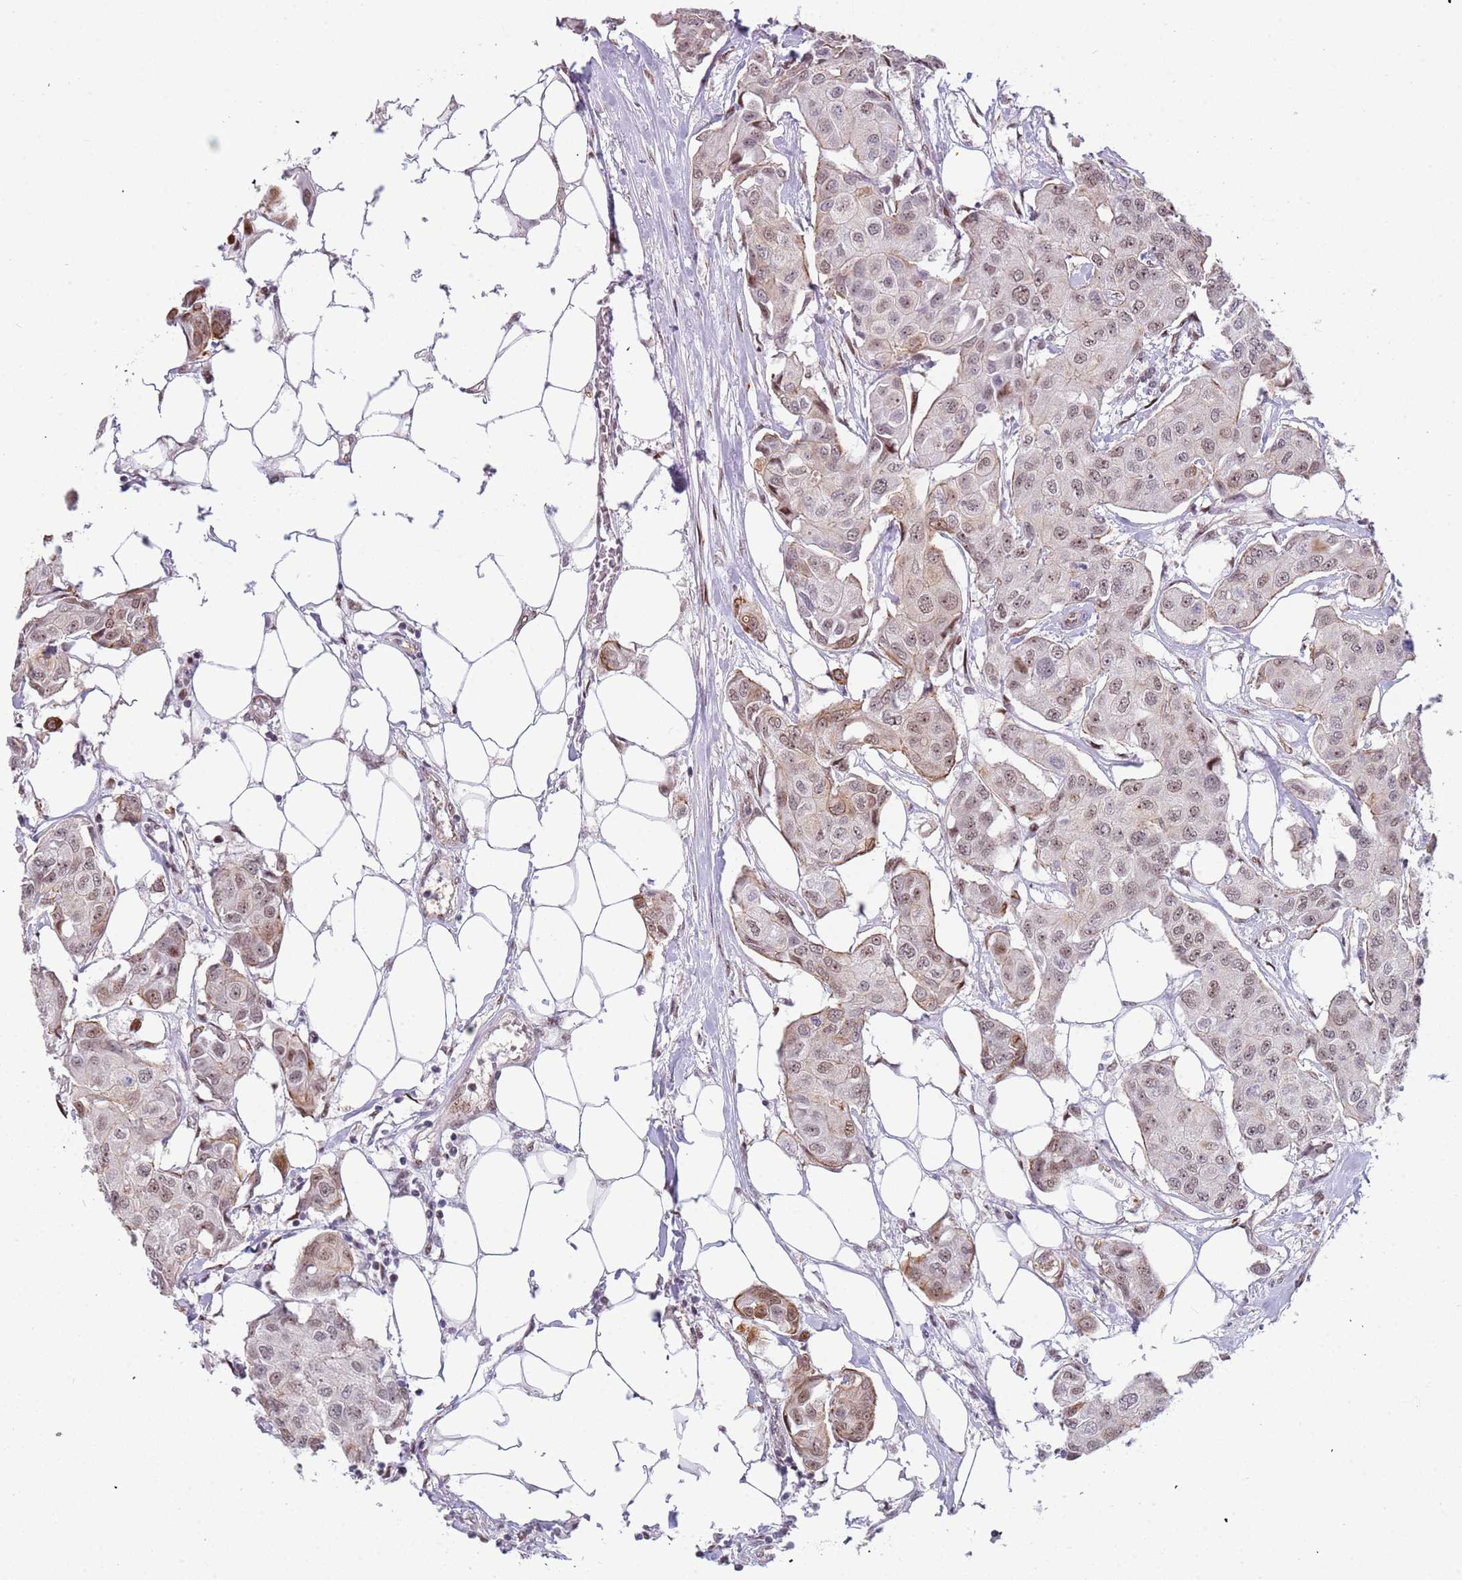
{"staining": {"intensity": "weak", "quantity": ">75%", "location": "nuclear"}, "tissue": "breast cancer", "cell_type": "Tumor cells", "image_type": "cancer", "snomed": [{"axis": "morphology", "description": "Duct carcinoma"}, {"axis": "topography", "description": "Breast"}, {"axis": "topography", "description": "Lymph node"}], "caption": "Breast intraductal carcinoma stained with immunohistochemistry (IHC) reveals weak nuclear expression in about >75% of tumor cells.", "gene": "LRMDA", "patient": {"sex": "female", "age": 80}}